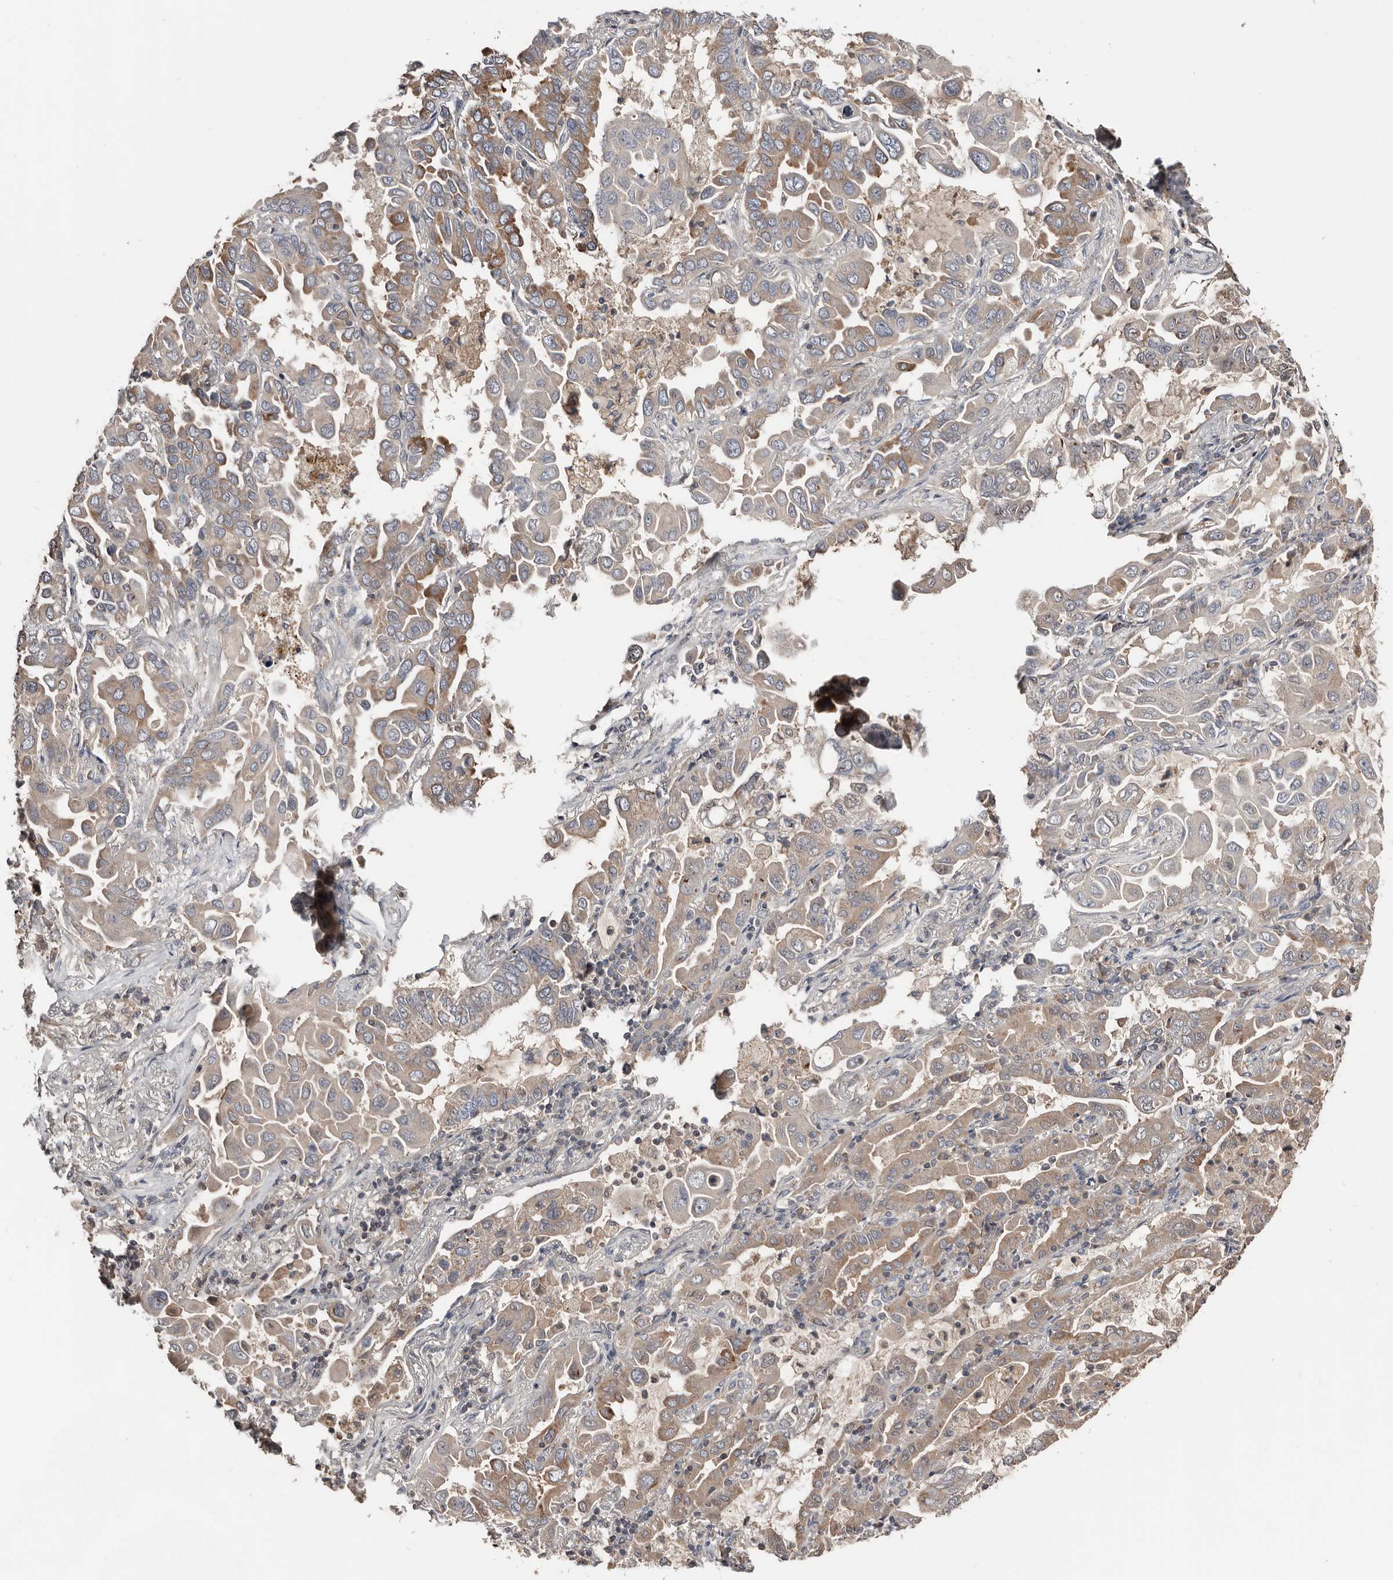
{"staining": {"intensity": "weak", "quantity": ">75%", "location": "cytoplasmic/membranous"}, "tissue": "lung cancer", "cell_type": "Tumor cells", "image_type": "cancer", "snomed": [{"axis": "morphology", "description": "Adenocarcinoma, NOS"}, {"axis": "topography", "description": "Lung"}], "caption": "Protein expression analysis of adenocarcinoma (lung) shows weak cytoplasmic/membranous expression in approximately >75% of tumor cells.", "gene": "SLC39A2", "patient": {"sex": "male", "age": 64}}